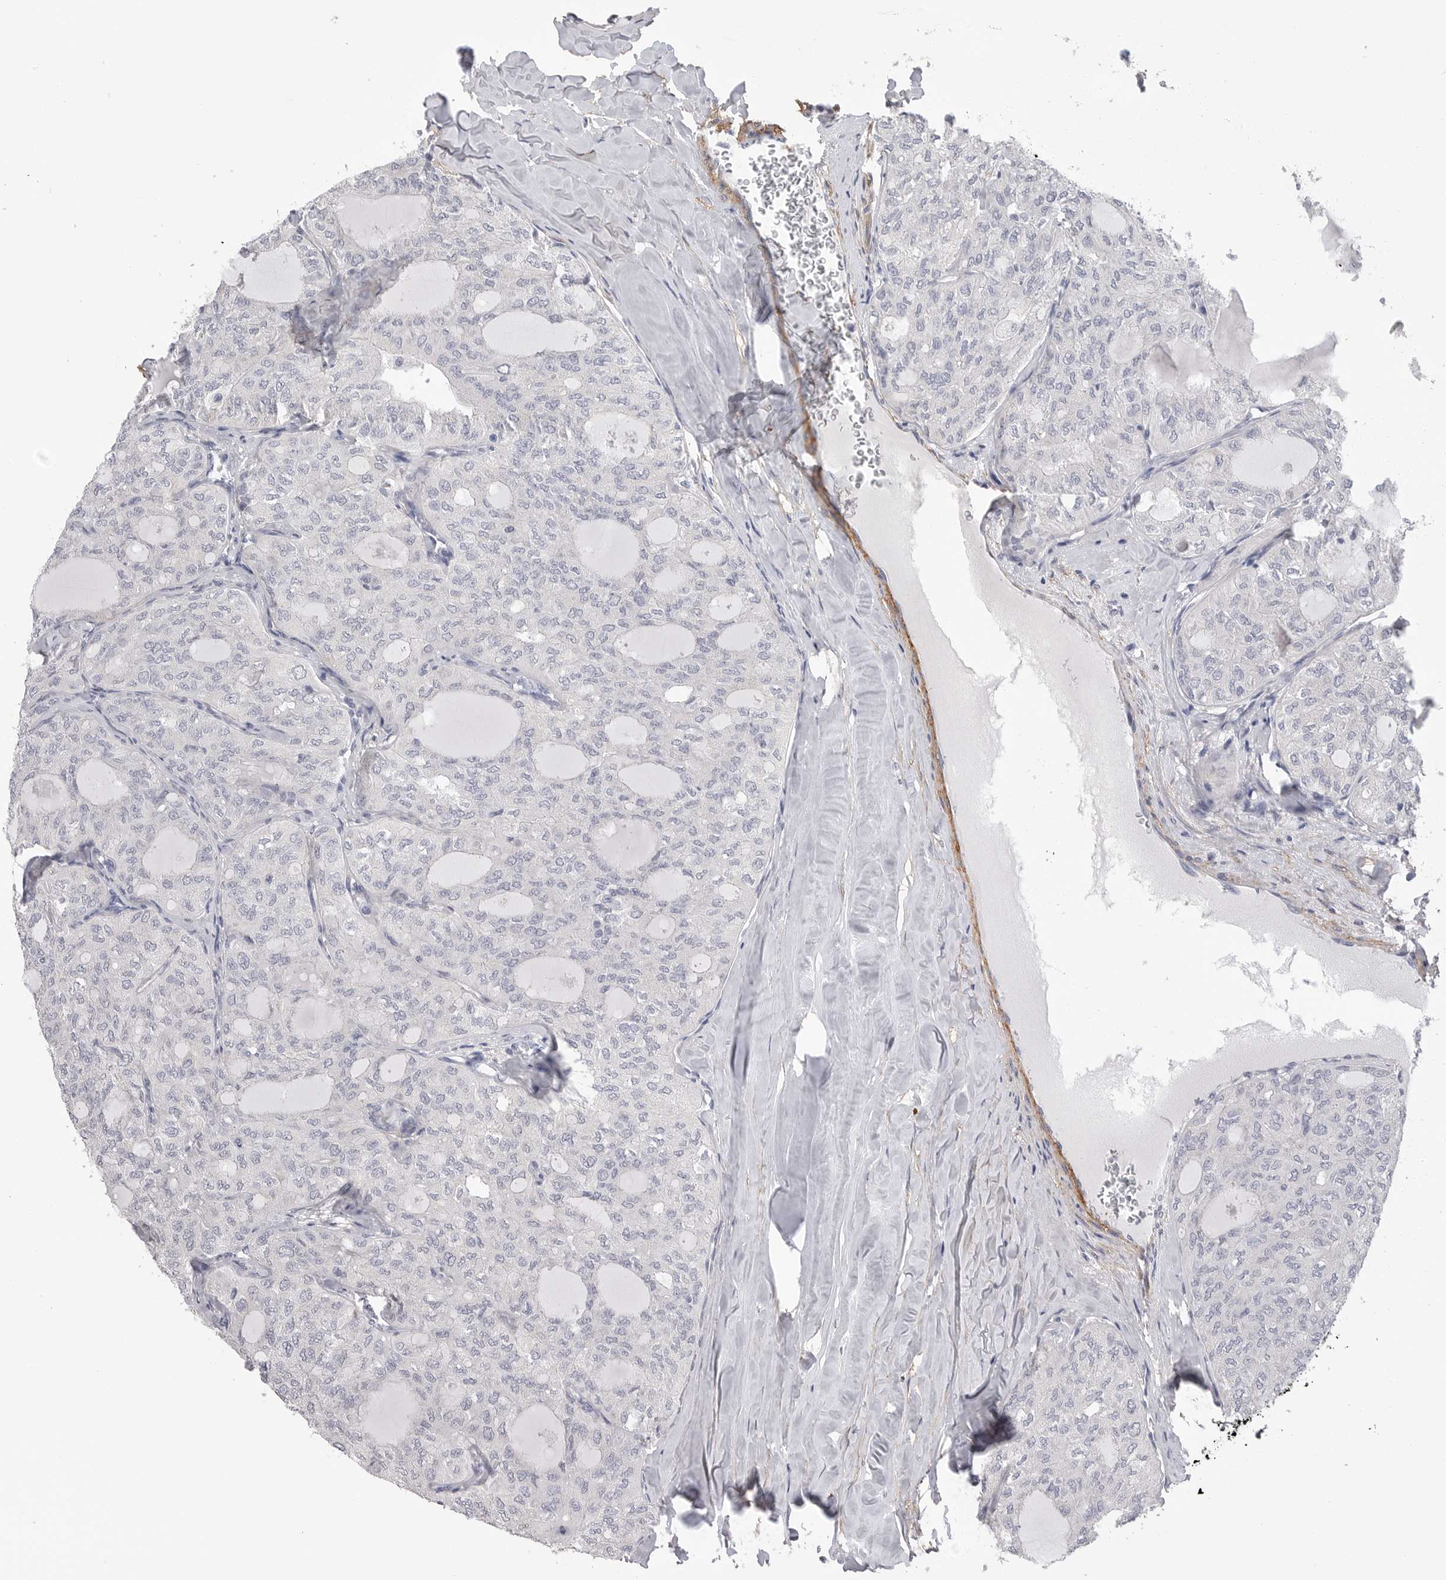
{"staining": {"intensity": "negative", "quantity": "none", "location": "none"}, "tissue": "thyroid cancer", "cell_type": "Tumor cells", "image_type": "cancer", "snomed": [{"axis": "morphology", "description": "Follicular adenoma carcinoma, NOS"}, {"axis": "topography", "description": "Thyroid gland"}], "caption": "High power microscopy micrograph of an immunohistochemistry (IHC) image of thyroid follicular adenoma carcinoma, revealing no significant positivity in tumor cells. Nuclei are stained in blue.", "gene": "AKAP12", "patient": {"sex": "male", "age": 75}}